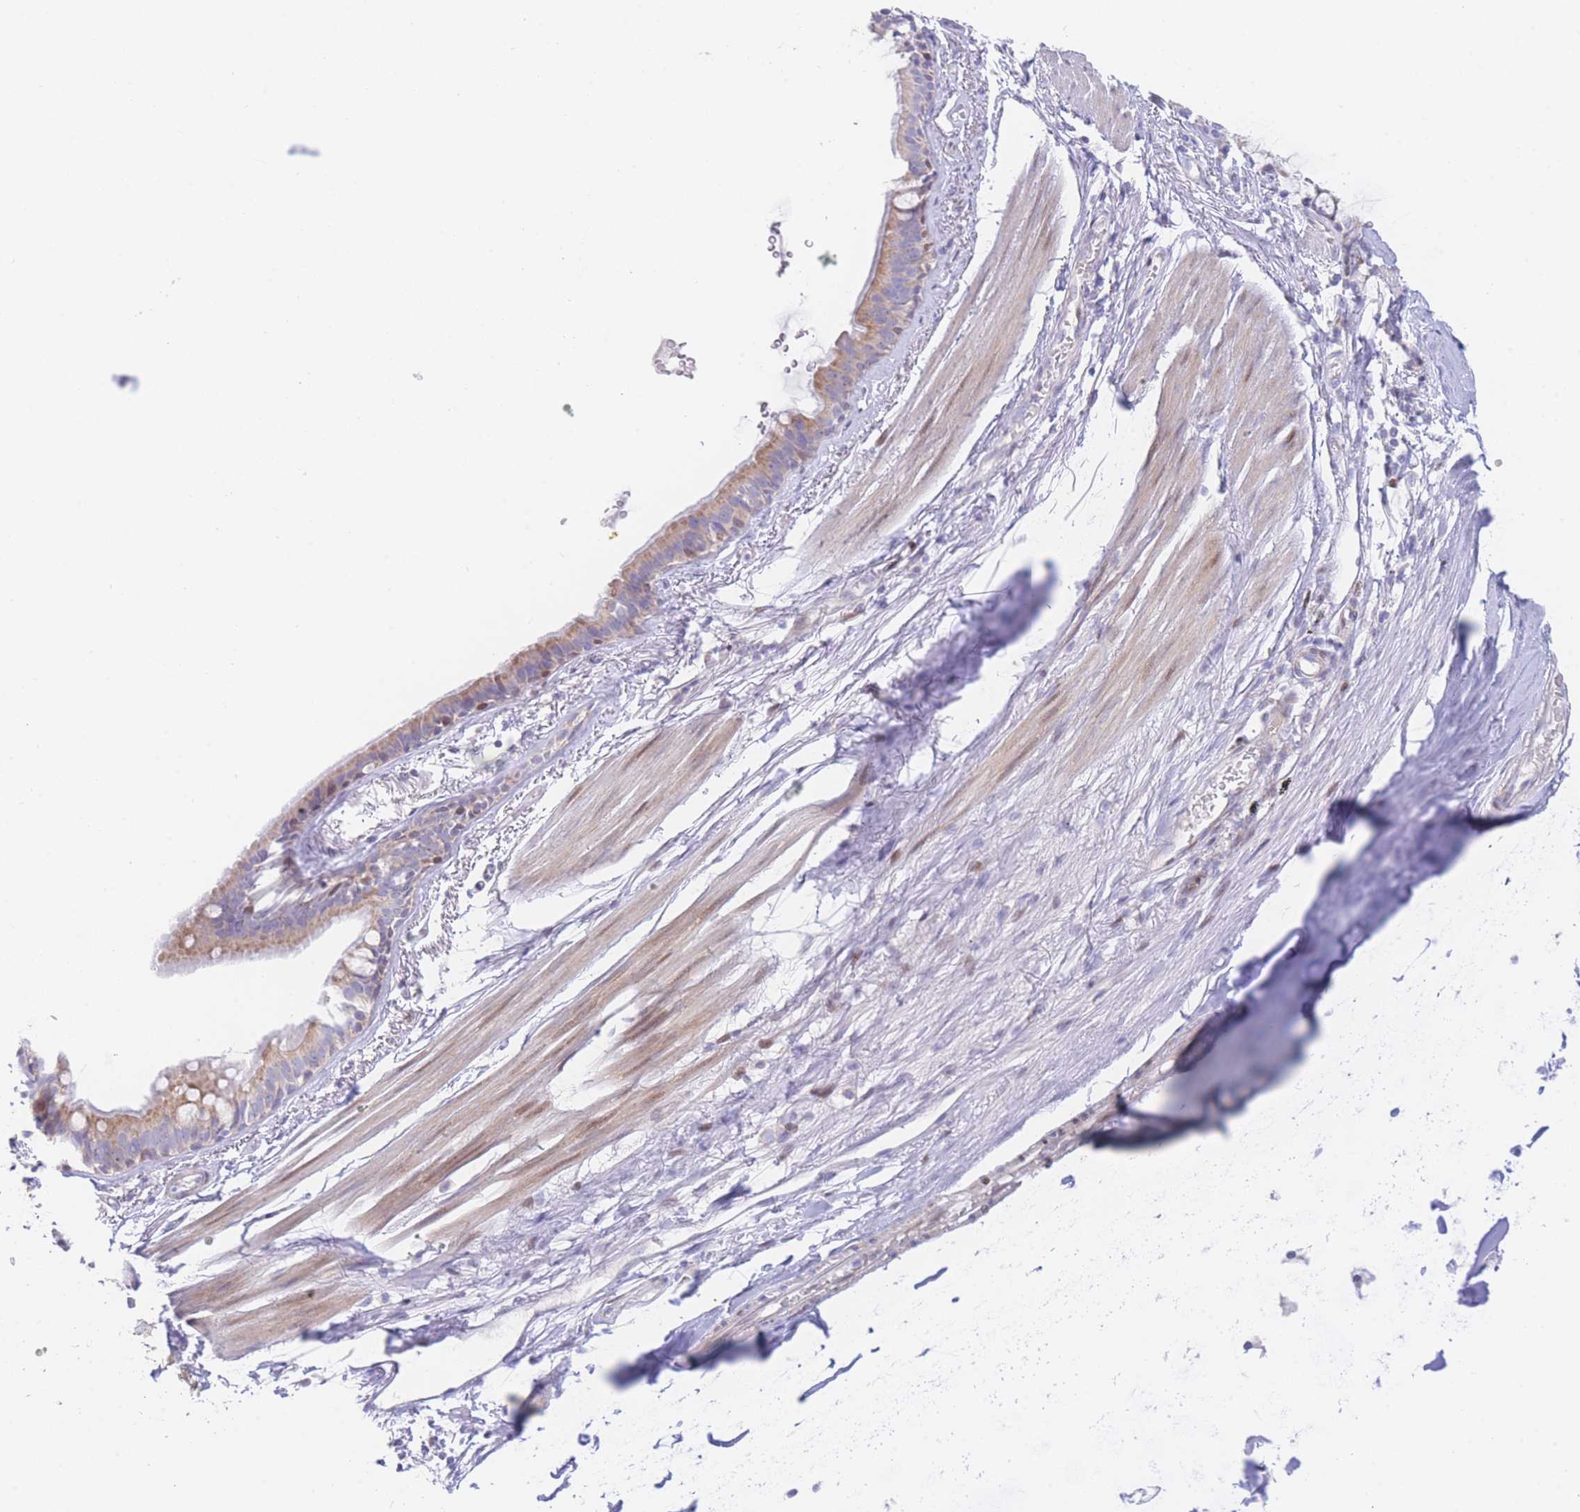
{"staining": {"intensity": "moderate", "quantity": "25%-75%", "location": "cytoplasmic/membranous"}, "tissue": "bronchus", "cell_type": "Respiratory epithelial cells", "image_type": "normal", "snomed": [{"axis": "morphology", "description": "Normal tissue, NOS"}, {"axis": "topography", "description": "Cartilage tissue"}], "caption": "Protein analysis of benign bronchus demonstrates moderate cytoplasmic/membranous staining in approximately 25%-75% of respiratory epithelial cells.", "gene": "GPAM", "patient": {"sex": "male", "age": 63}}